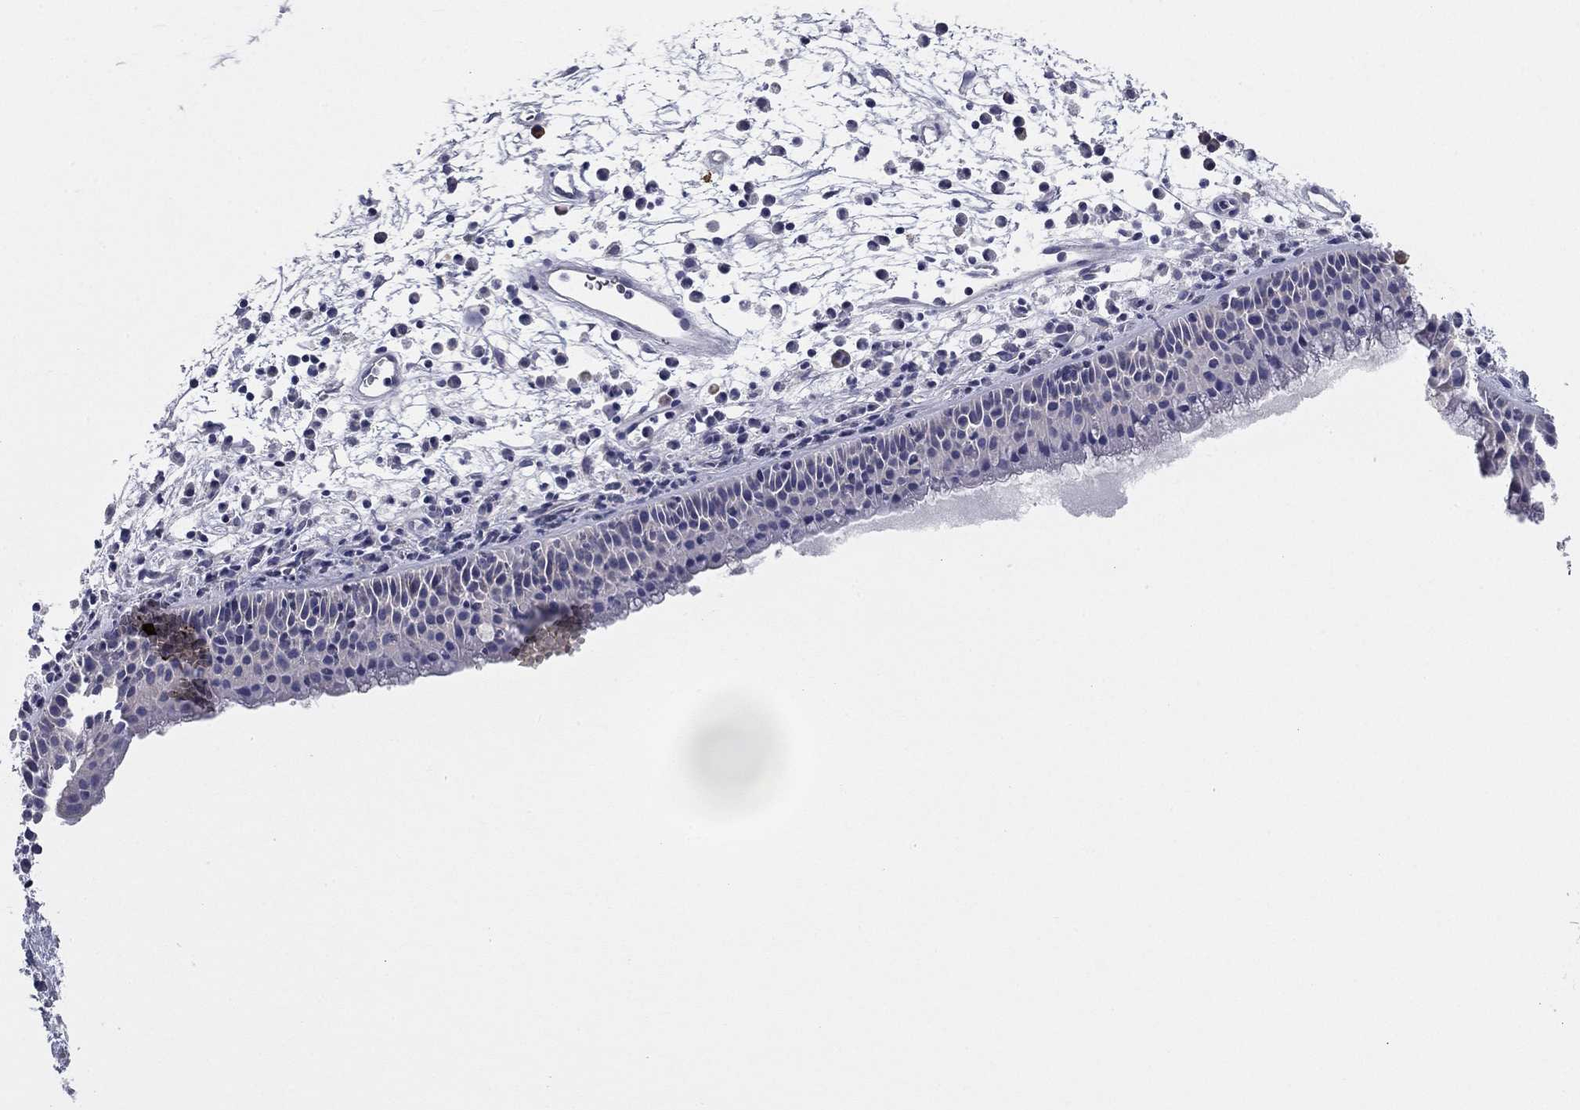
{"staining": {"intensity": "negative", "quantity": "none", "location": "none"}, "tissue": "nasopharynx", "cell_type": "Respiratory epithelial cells", "image_type": "normal", "snomed": [{"axis": "morphology", "description": "Normal tissue, NOS"}, {"axis": "topography", "description": "Nasopharynx"}], "caption": "Immunohistochemical staining of benign human nasopharynx exhibits no significant expression in respiratory epithelial cells. (DAB (3,3'-diaminobenzidine) immunohistochemistry with hematoxylin counter stain).", "gene": "GRK7", "patient": {"sex": "female", "age": 73}}